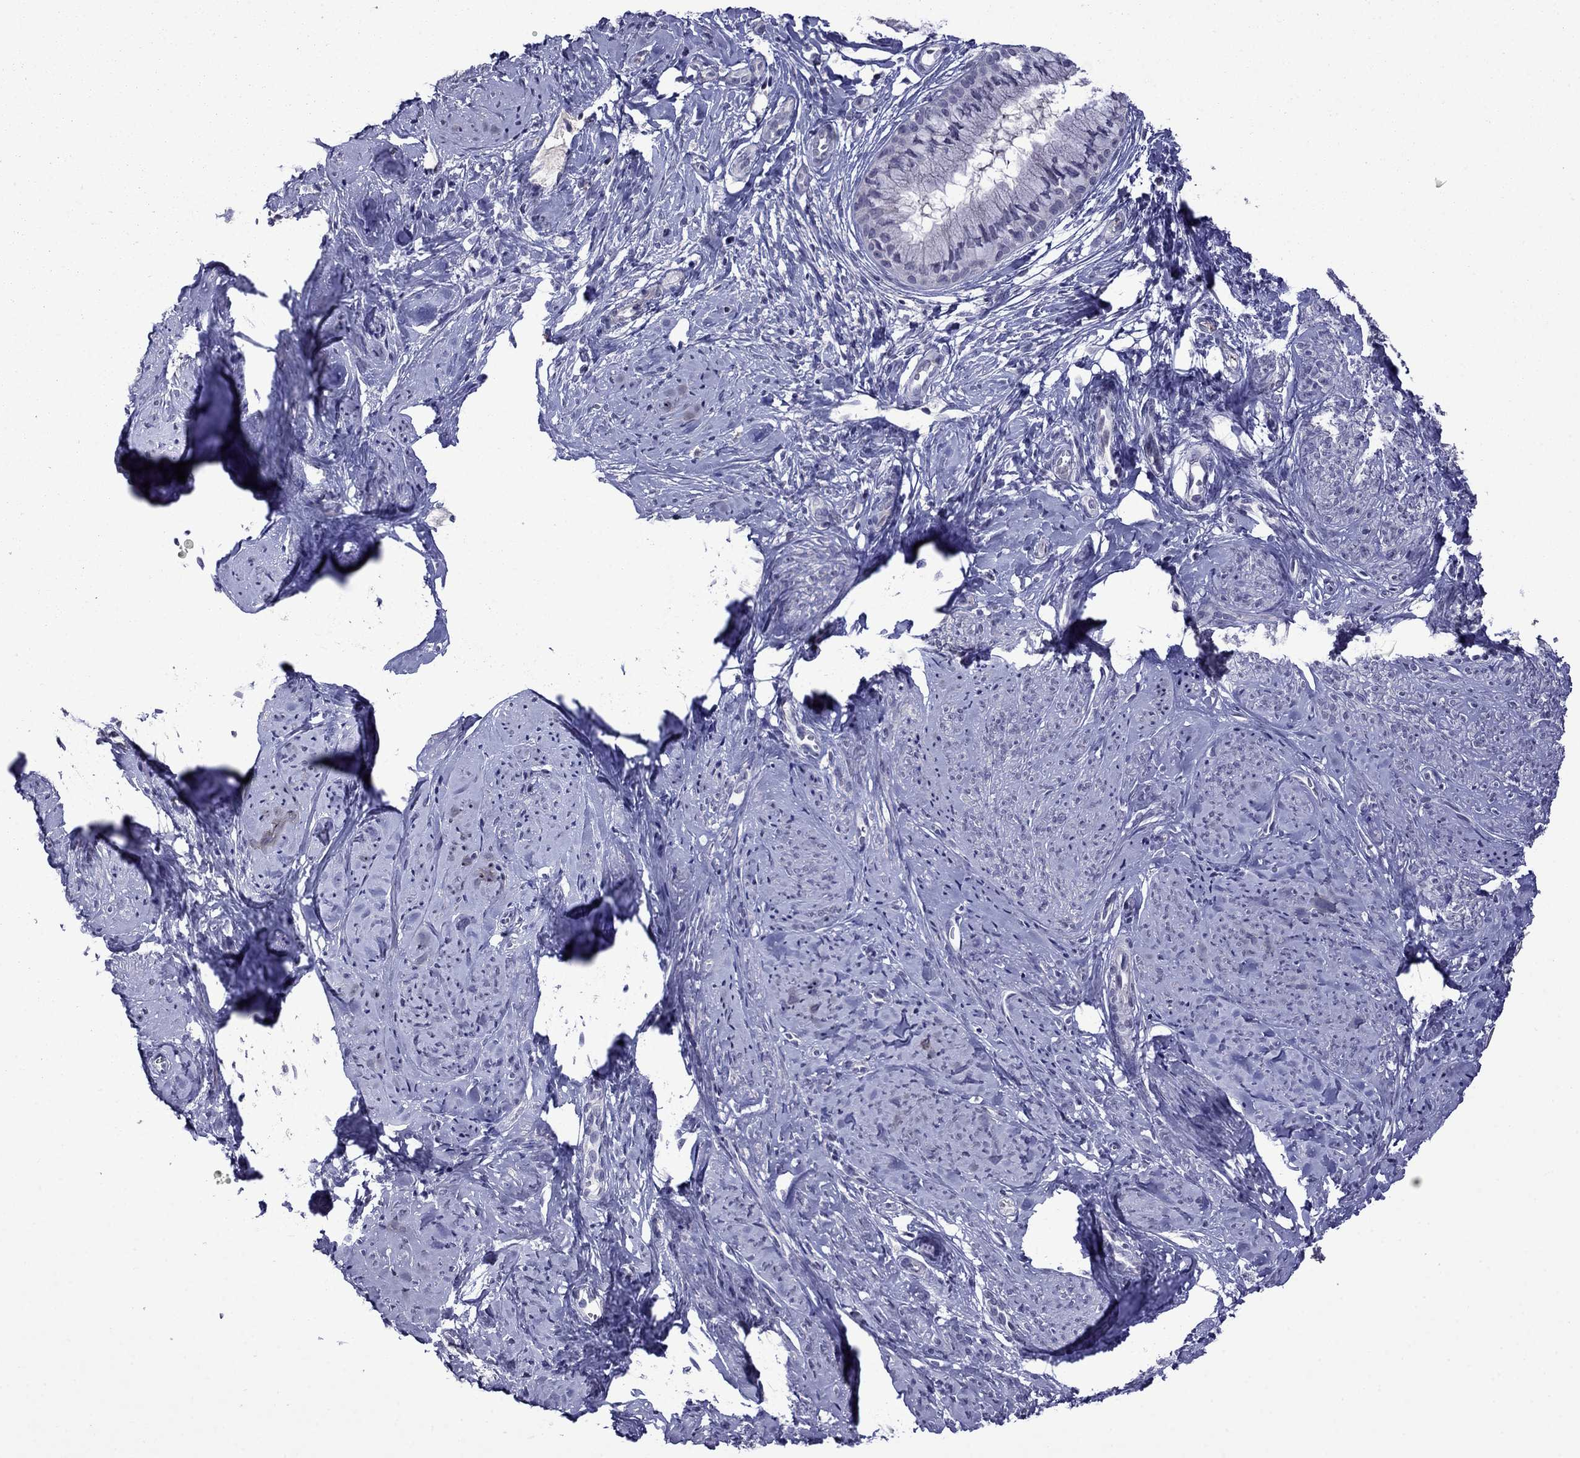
{"staining": {"intensity": "negative", "quantity": "none", "location": "none"}, "tissue": "smooth muscle", "cell_type": "Smooth muscle cells", "image_type": "normal", "snomed": [{"axis": "morphology", "description": "Normal tissue, NOS"}, {"axis": "topography", "description": "Smooth muscle"}], "caption": "Histopathology image shows no protein positivity in smooth muscle cells of unremarkable smooth muscle. (Brightfield microscopy of DAB (3,3'-diaminobenzidine) IHC at high magnification).", "gene": "STAR", "patient": {"sex": "female", "age": 48}}